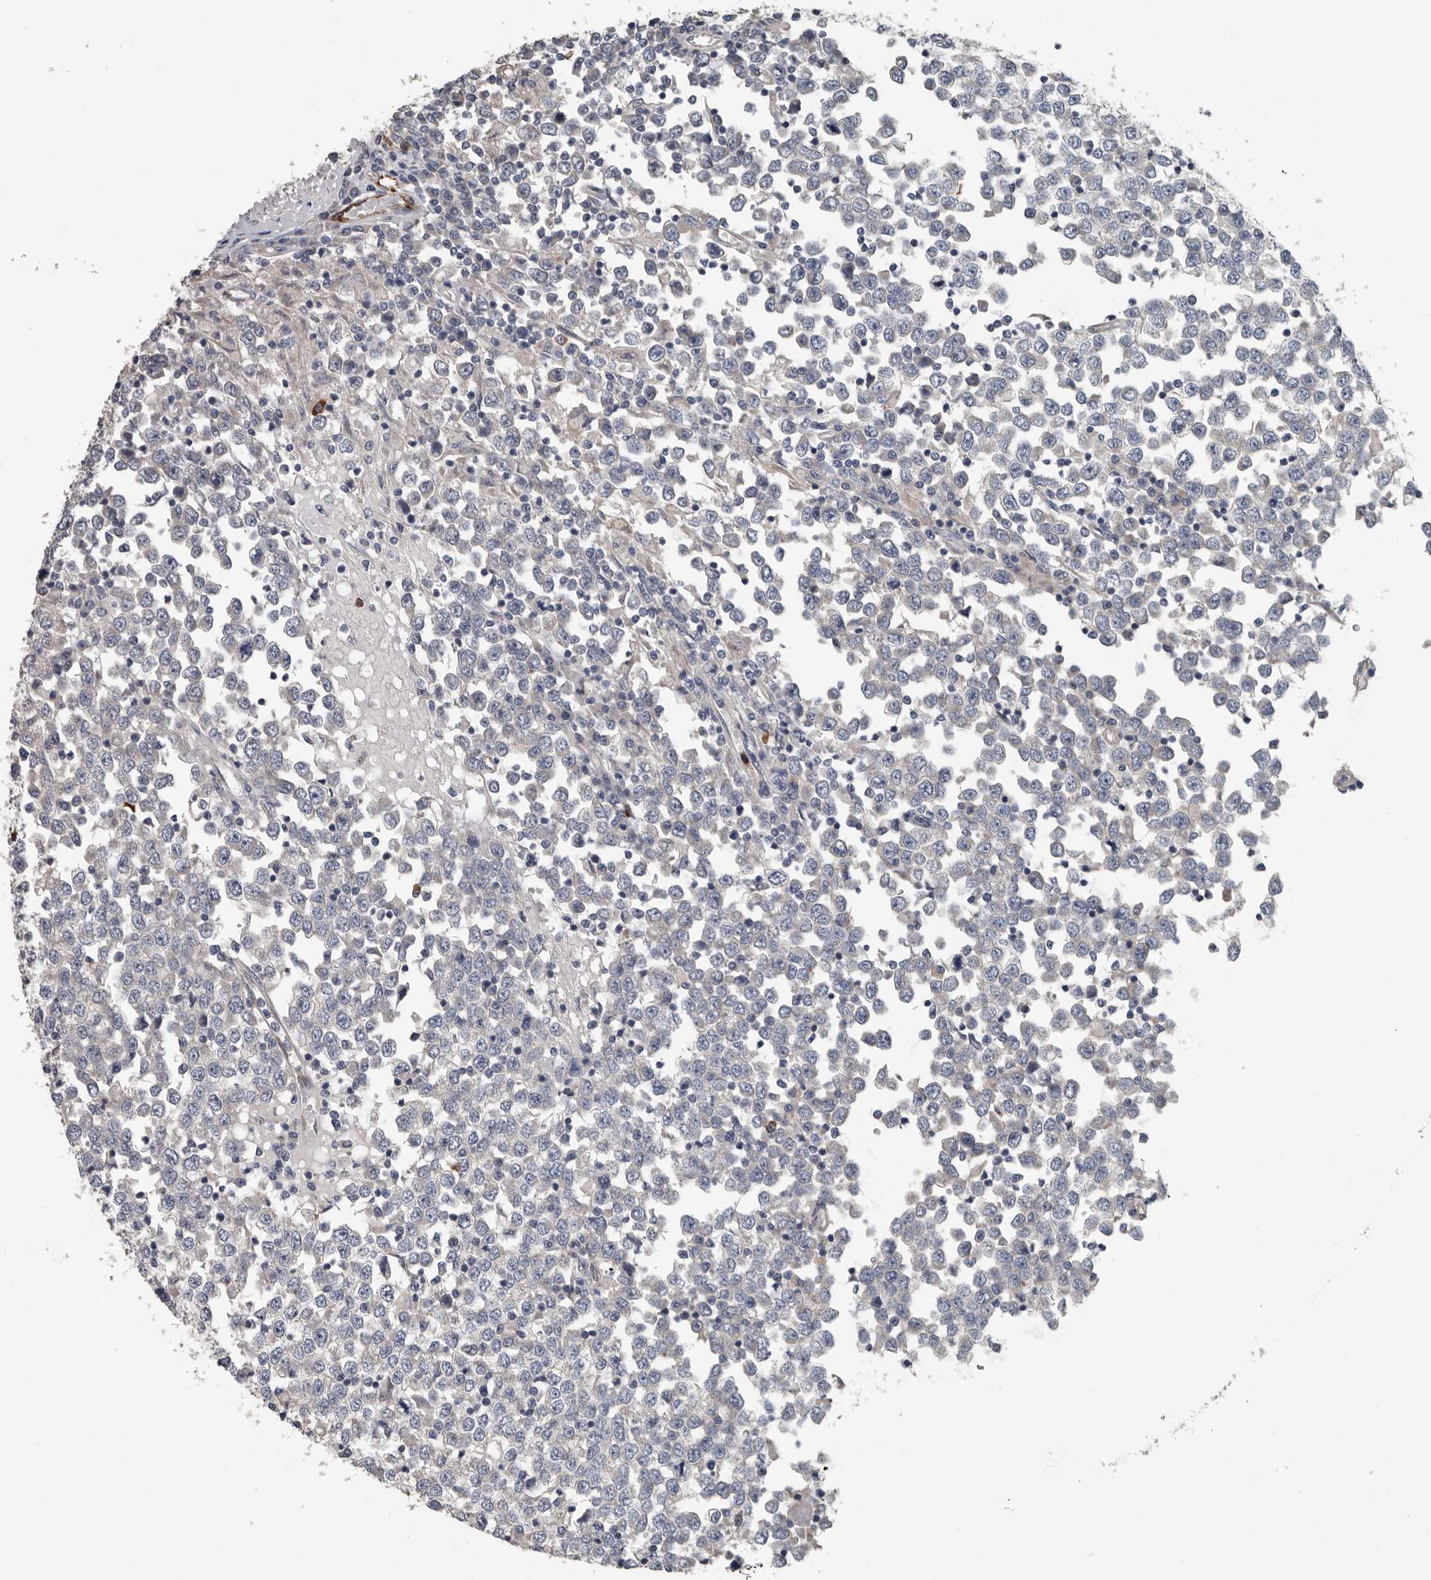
{"staining": {"intensity": "negative", "quantity": "none", "location": "none"}, "tissue": "testis cancer", "cell_type": "Tumor cells", "image_type": "cancer", "snomed": [{"axis": "morphology", "description": "Seminoma, NOS"}, {"axis": "topography", "description": "Testis"}], "caption": "DAB (3,3'-diaminobenzidine) immunohistochemical staining of testis cancer (seminoma) exhibits no significant expression in tumor cells.", "gene": "DPY19L4", "patient": {"sex": "male", "age": 65}}